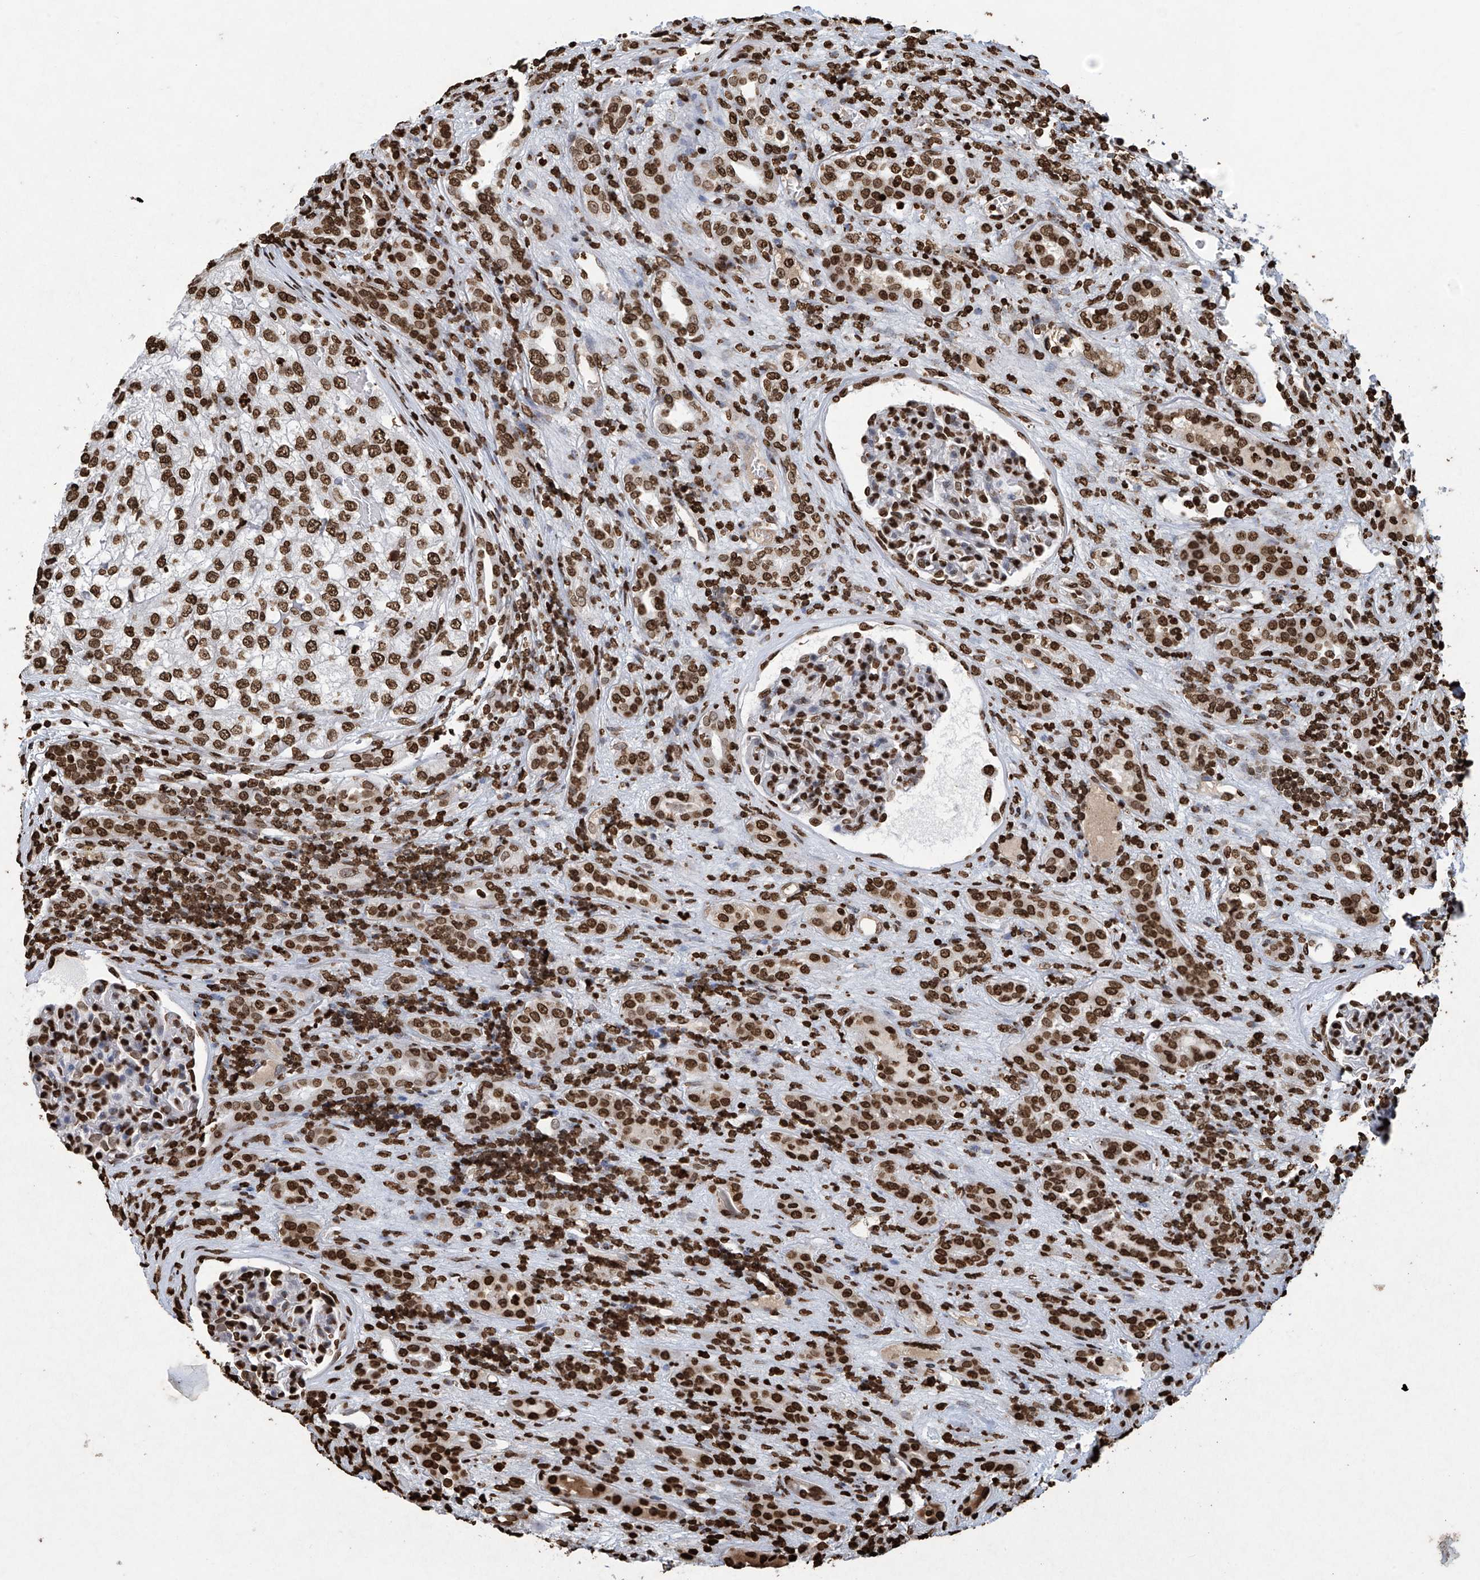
{"staining": {"intensity": "strong", "quantity": ">75%", "location": "nuclear"}, "tissue": "renal cancer", "cell_type": "Tumor cells", "image_type": "cancer", "snomed": [{"axis": "morphology", "description": "Adenocarcinoma, NOS"}, {"axis": "topography", "description": "Kidney"}], "caption": "Approximately >75% of tumor cells in renal cancer exhibit strong nuclear protein staining as visualized by brown immunohistochemical staining.", "gene": "H3-3A", "patient": {"sex": "female", "age": 54}}